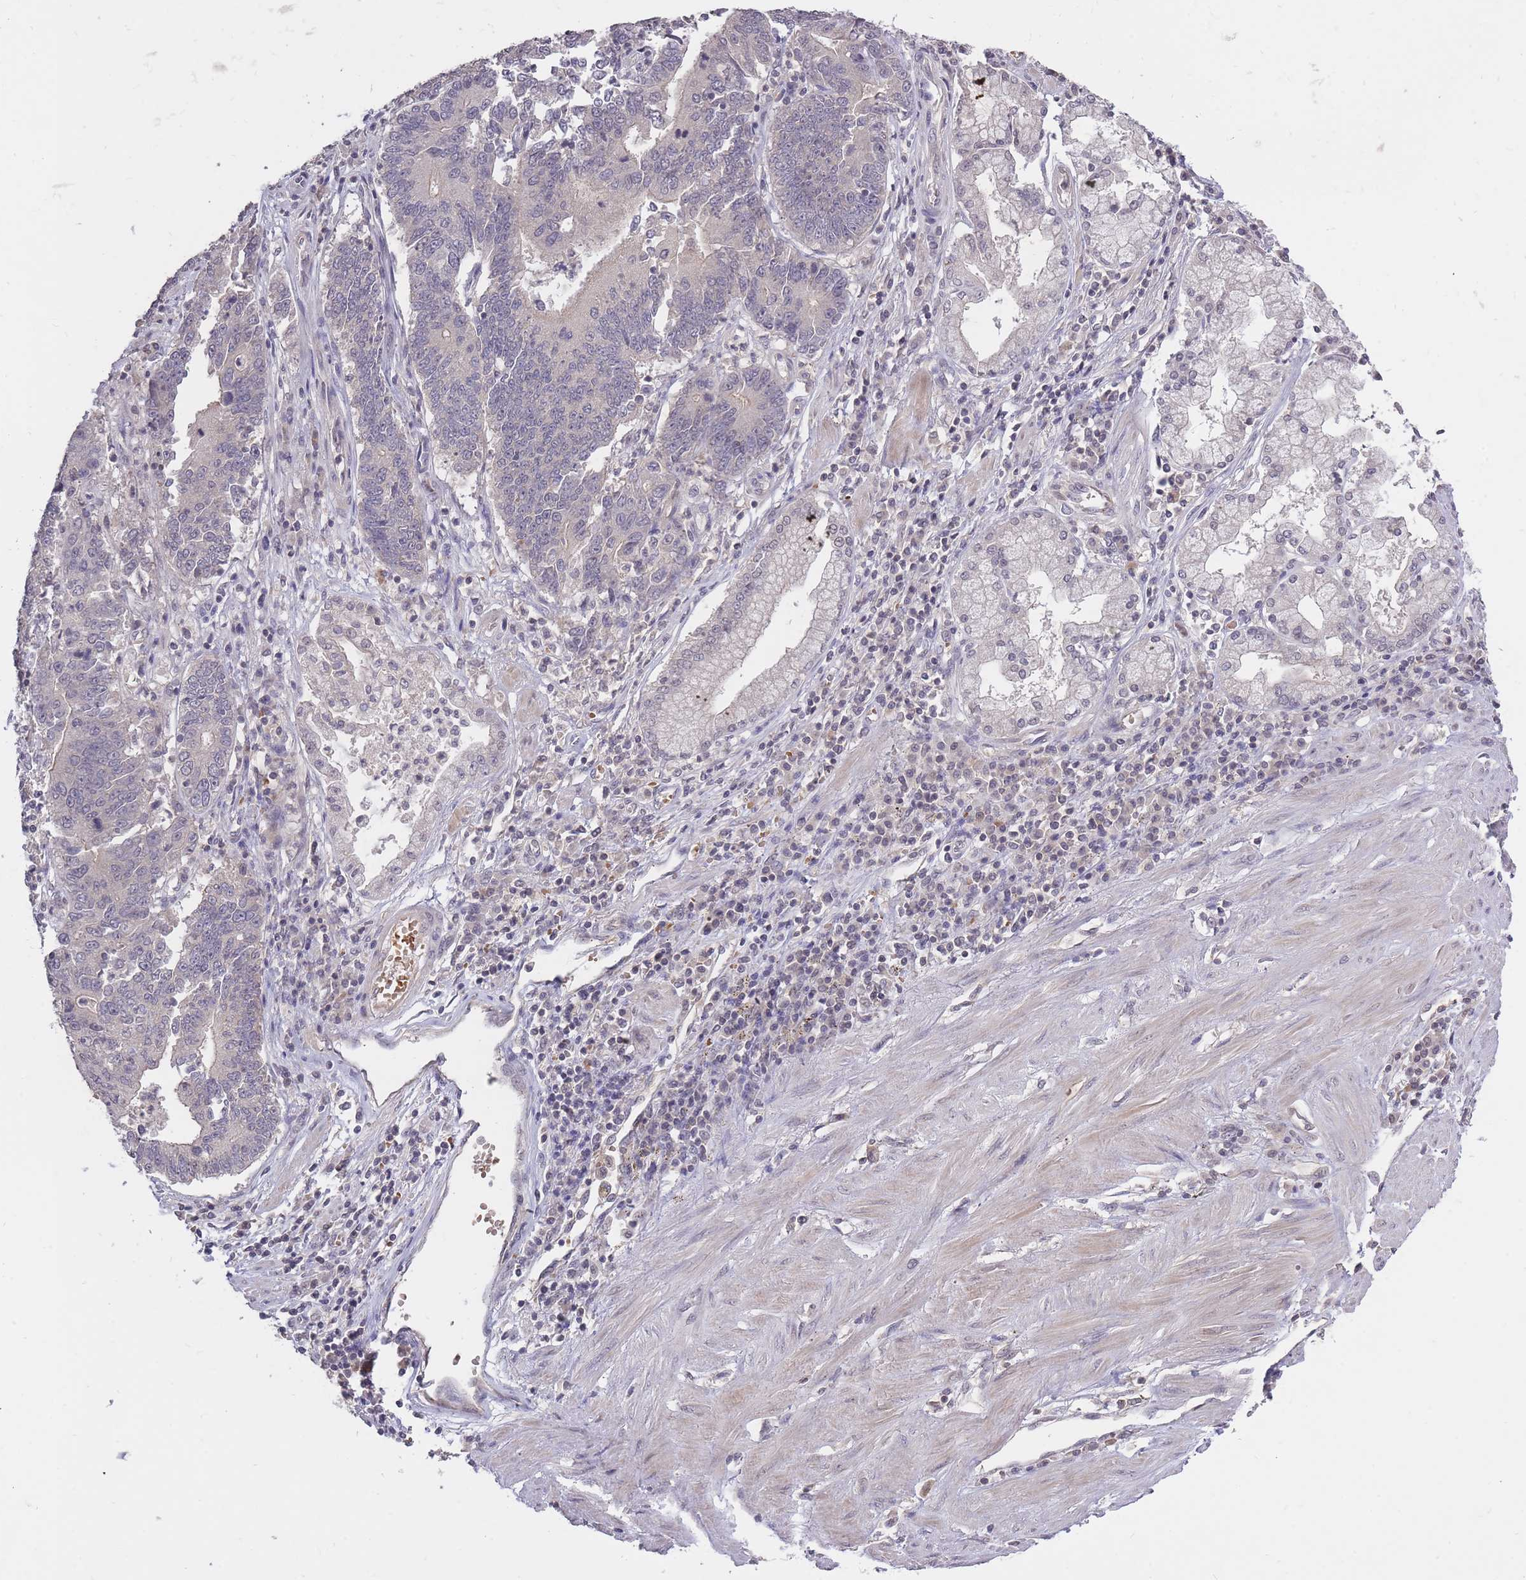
{"staining": {"intensity": "weak", "quantity": "<25%", "location": "cytoplasmic/membranous"}, "tissue": "stomach cancer", "cell_type": "Tumor cells", "image_type": "cancer", "snomed": [{"axis": "morphology", "description": "Adenocarcinoma, NOS"}, {"axis": "topography", "description": "Stomach"}], "caption": "Histopathology image shows no significant protein staining in tumor cells of adenocarcinoma (stomach).", "gene": "ADCYAP1R1", "patient": {"sex": "male", "age": 59}}